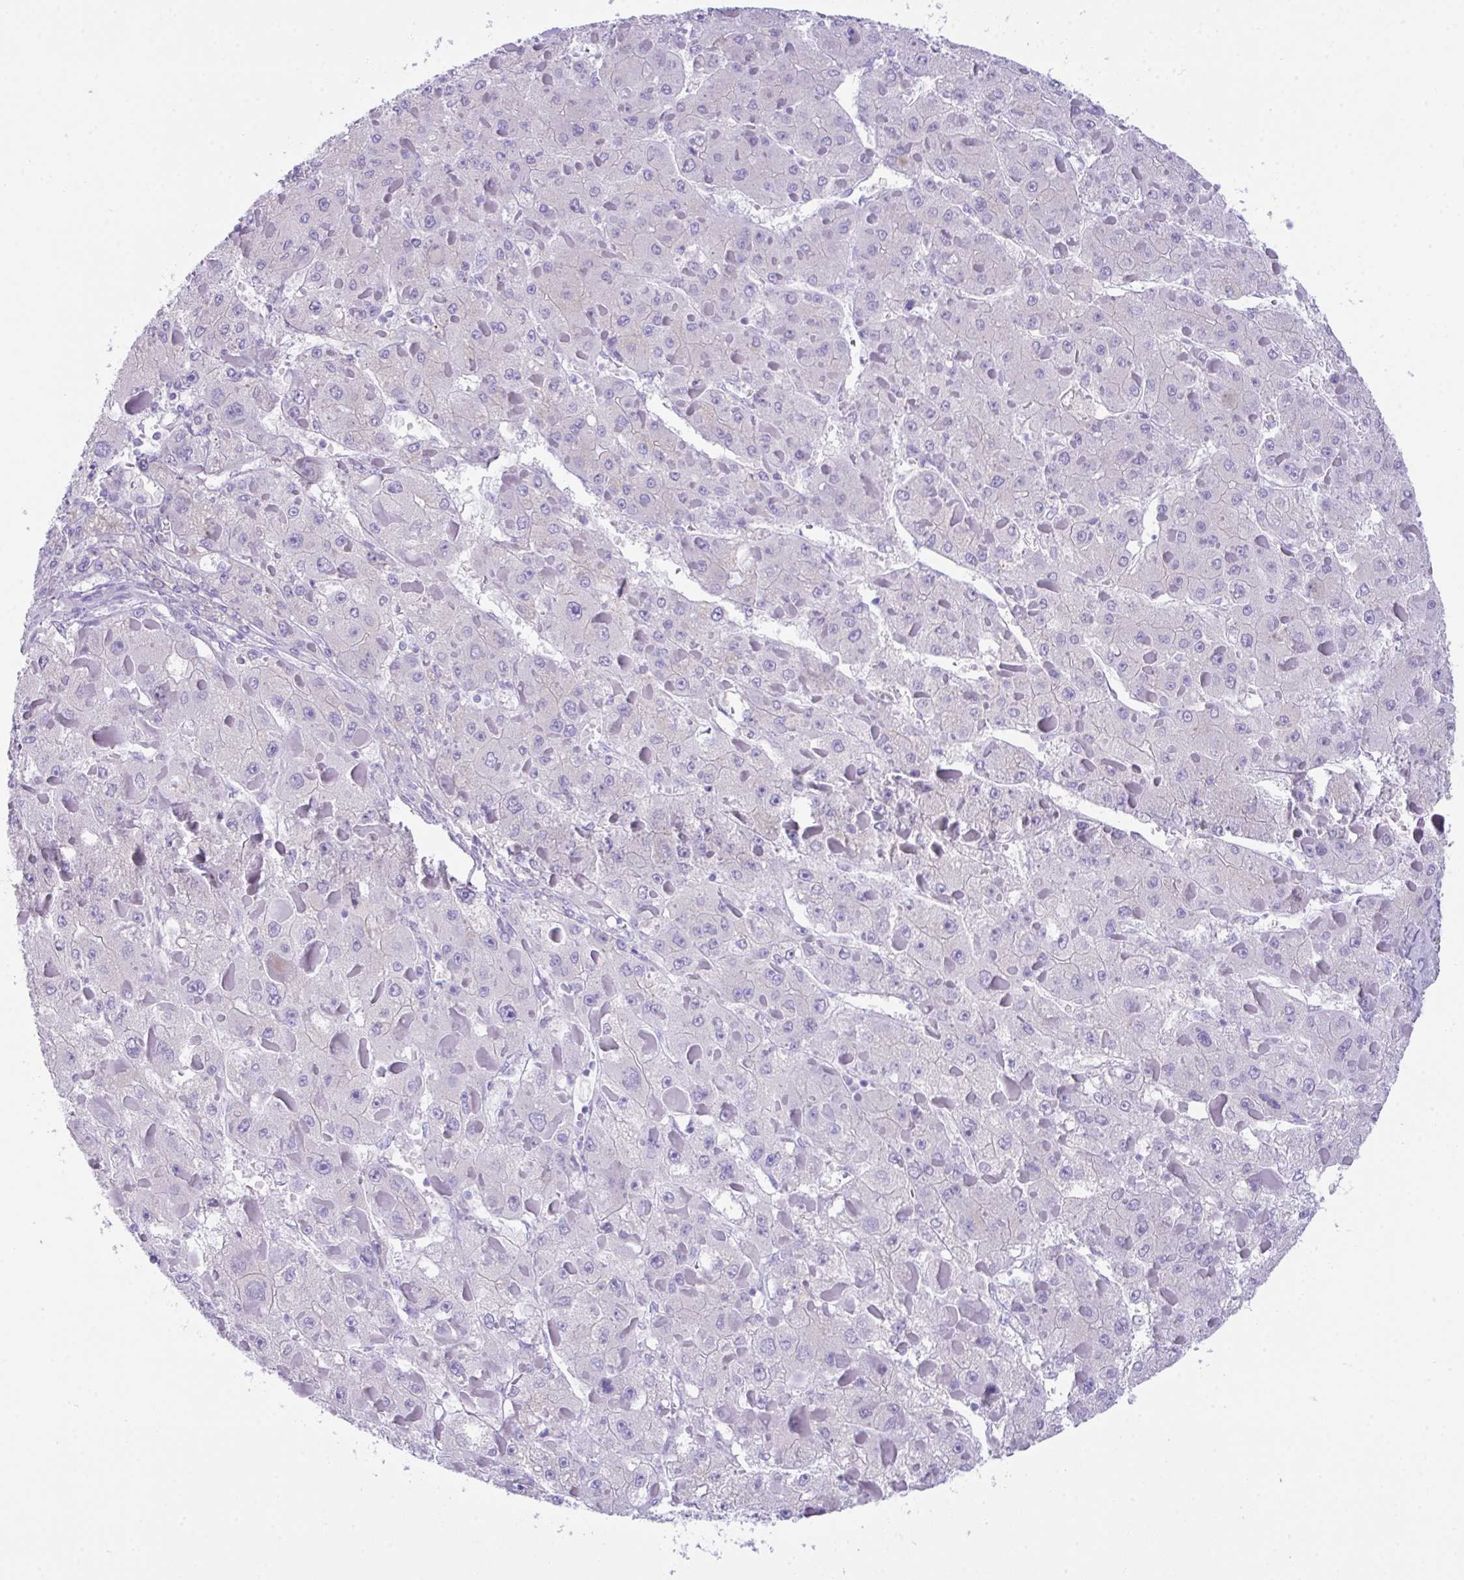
{"staining": {"intensity": "negative", "quantity": "none", "location": "none"}, "tissue": "liver cancer", "cell_type": "Tumor cells", "image_type": "cancer", "snomed": [{"axis": "morphology", "description": "Carcinoma, Hepatocellular, NOS"}, {"axis": "topography", "description": "Liver"}], "caption": "This is an immunohistochemistry (IHC) image of liver hepatocellular carcinoma. There is no expression in tumor cells.", "gene": "TMEM106B", "patient": {"sex": "female", "age": 73}}